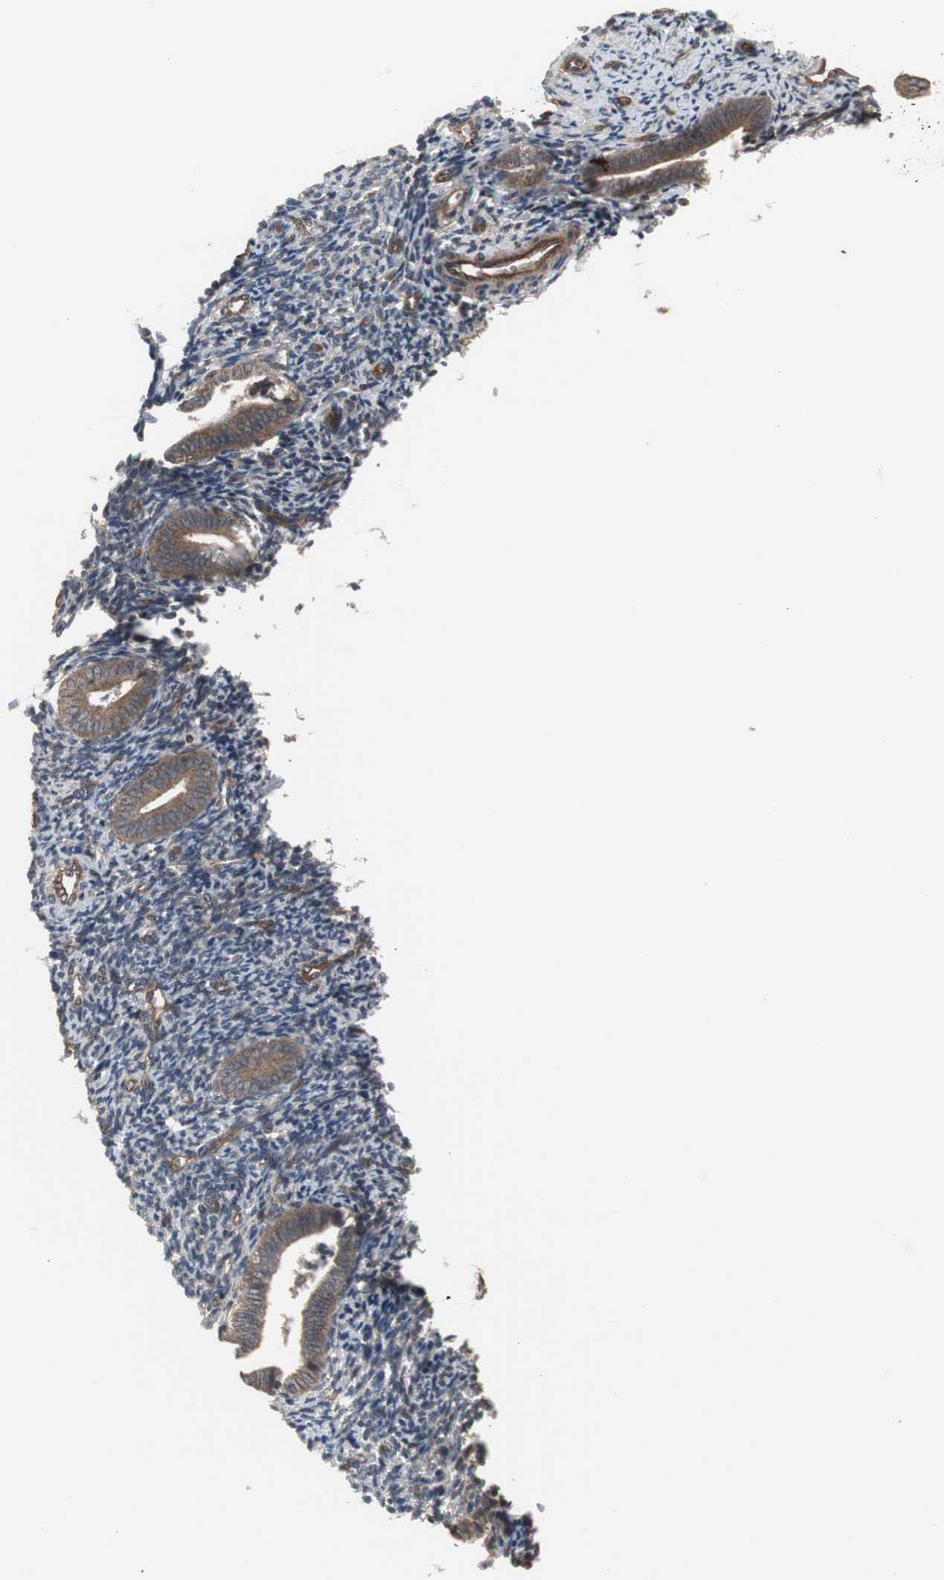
{"staining": {"intensity": "weak", "quantity": "25%-75%", "location": "cytoplasmic/membranous"}, "tissue": "endometrium", "cell_type": "Cells in endometrial stroma", "image_type": "normal", "snomed": [{"axis": "morphology", "description": "Normal tissue, NOS"}, {"axis": "topography", "description": "Uterus"}, {"axis": "topography", "description": "Endometrium"}], "caption": "Endometrium stained with a brown dye shows weak cytoplasmic/membranous positive staining in approximately 25%-75% of cells in endometrial stroma.", "gene": "ATP2B2", "patient": {"sex": "female", "age": 33}}